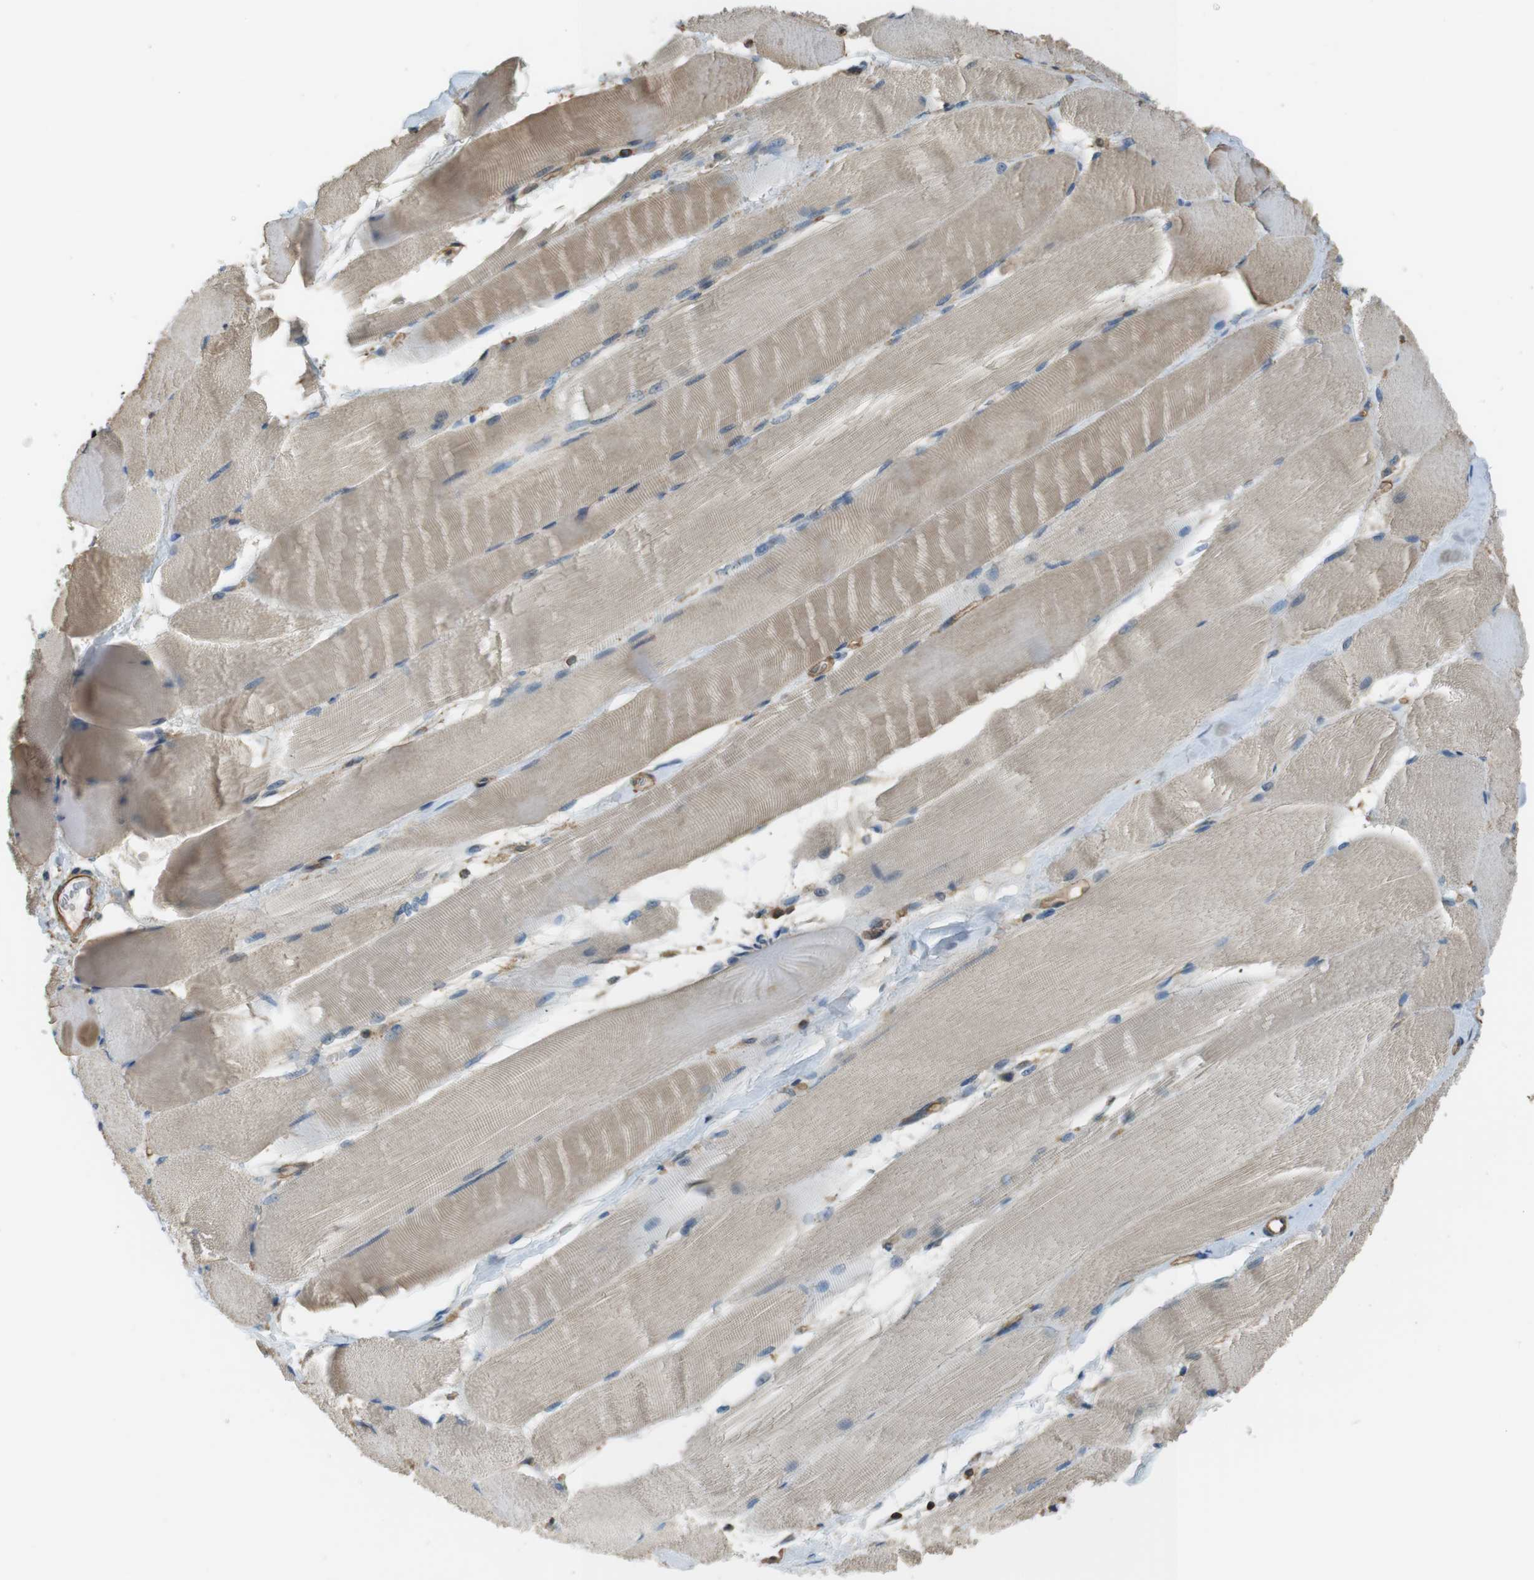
{"staining": {"intensity": "weak", "quantity": ">75%", "location": "cytoplasmic/membranous"}, "tissue": "skeletal muscle", "cell_type": "Myocytes", "image_type": "normal", "snomed": [{"axis": "morphology", "description": "Normal tissue, NOS"}, {"axis": "morphology", "description": "Squamous cell carcinoma, NOS"}, {"axis": "topography", "description": "Skeletal muscle"}], "caption": "Weak cytoplasmic/membranous expression is identified in about >75% of myocytes in unremarkable skeletal muscle.", "gene": "FCAR", "patient": {"sex": "male", "age": 51}}